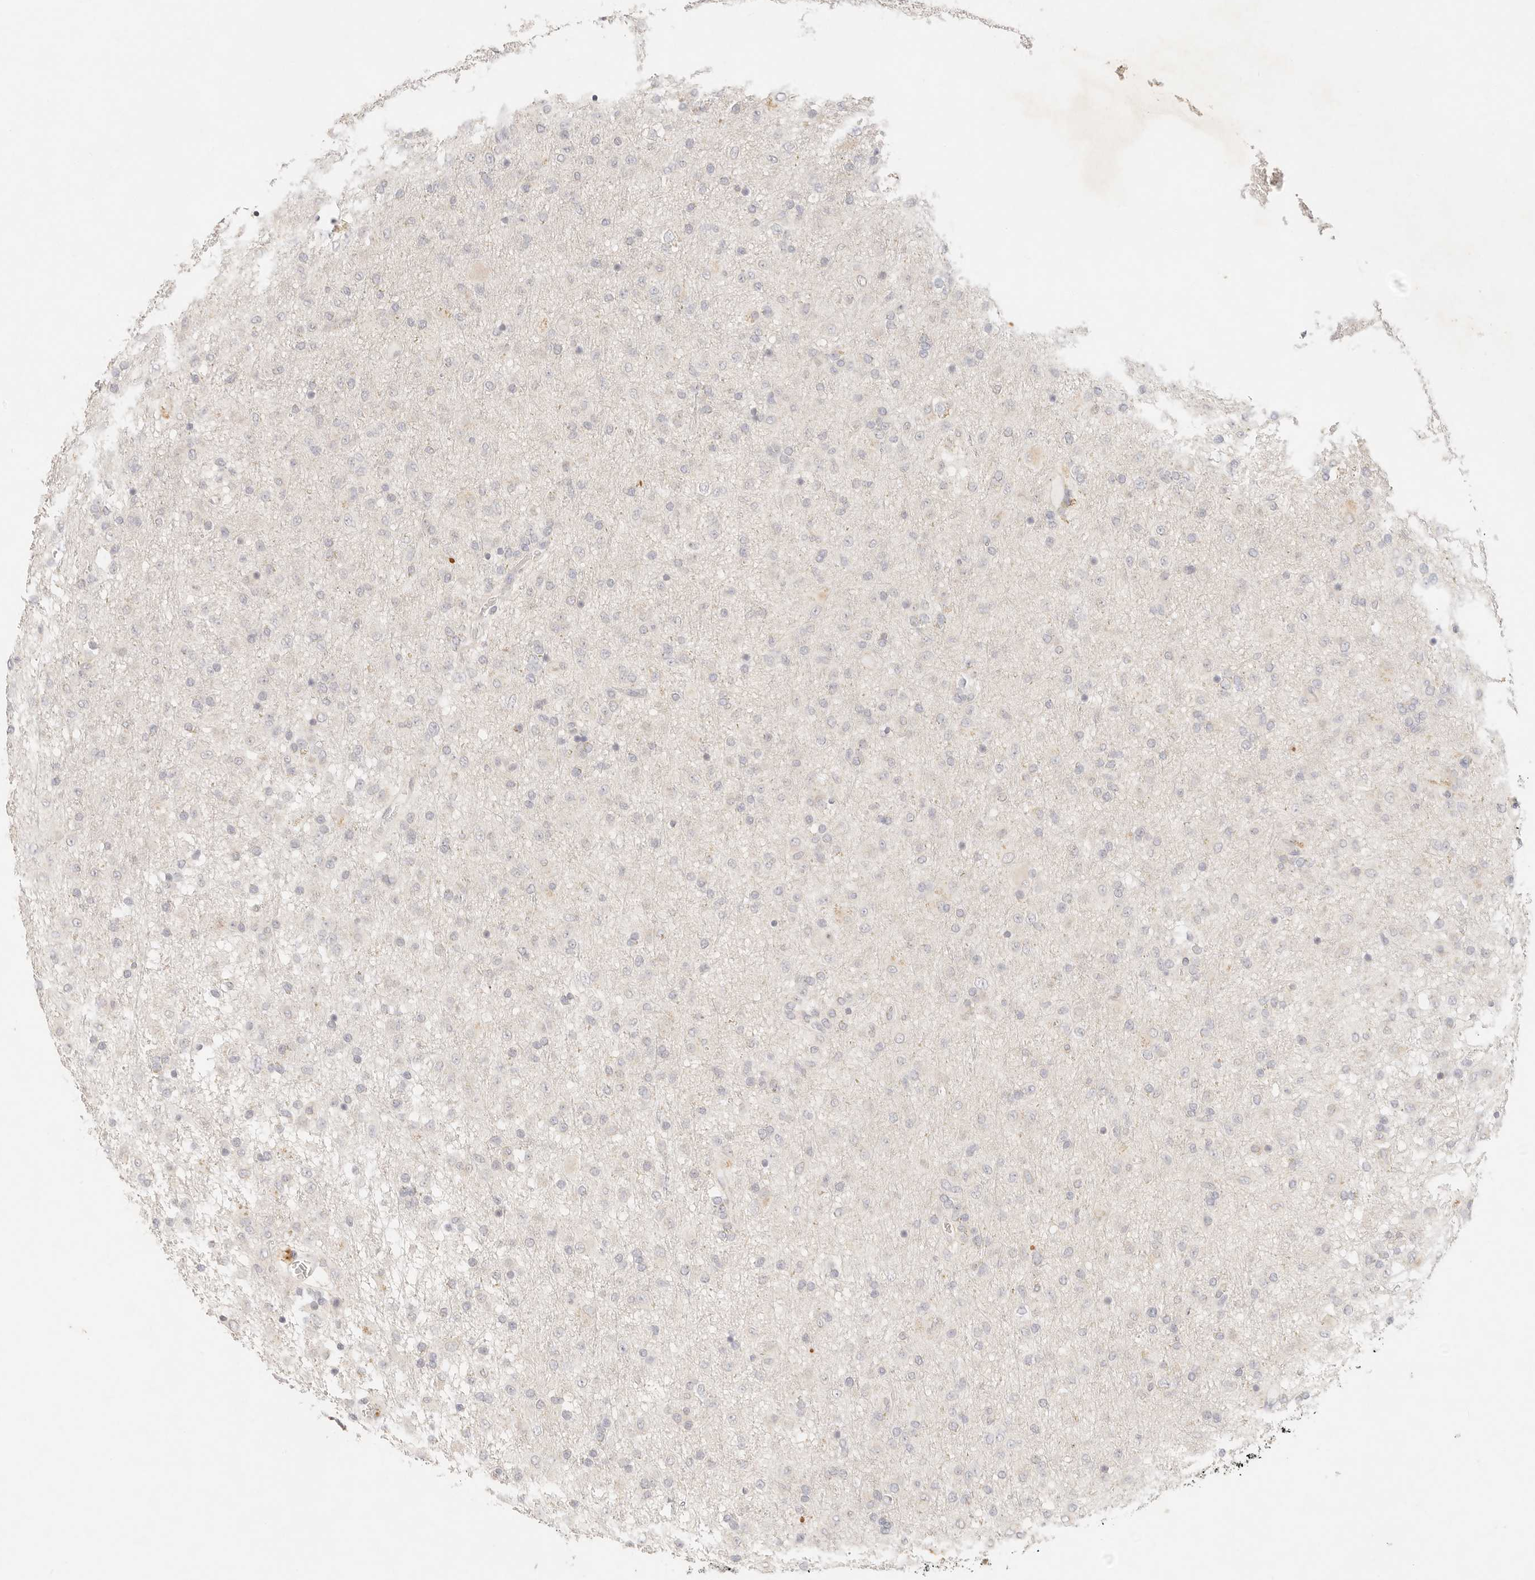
{"staining": {"intensity": "negative", "quantity": "none", "location": "none"}, "tissue": "glioma", "cell_type": "Tumor cells", "image_type": "cancer", "snomed": [{"axis": "morphology", "description": "Glioma, malignant, Low grade"}, {"axis": "topography", "description": "Brain"}], "caption": "Immunohistochemical staining of human malignant glioma (low-grade) exhibits no significant positivity in tumor cells.", "gene": "GPR156", "patient": {"sex": "male", "age": 65}}